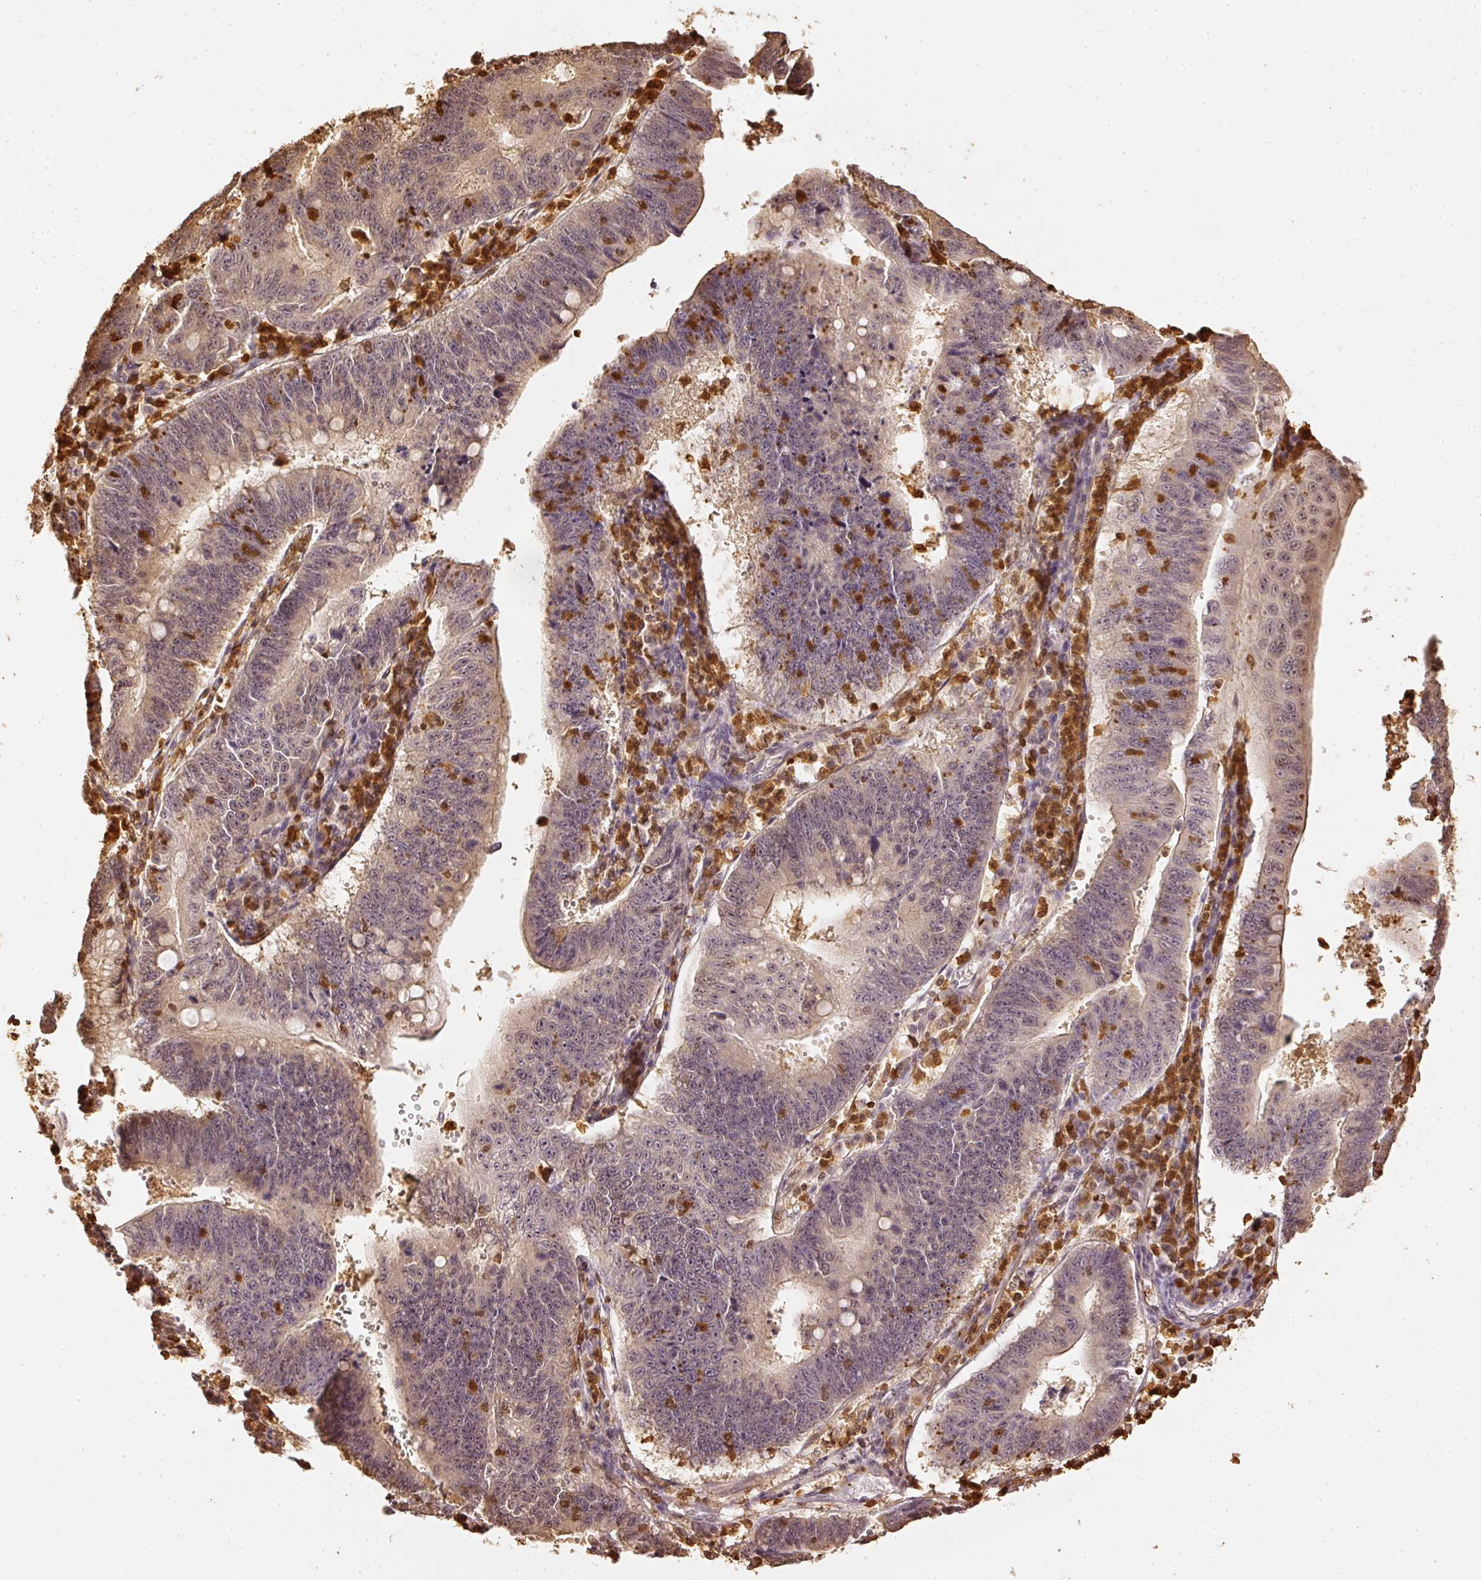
{"staining": {"intensity": "weak", "quantity": "25%-75%", "location": "nuclear"}, "tissue": "stomach cancer", "cell_type": "Tumor cells", "image_type": "cancer", "snomed": [{"axis": "morphology", "description": "Adenocarcinoma, NOS"}, {"axis": "topography", "description": "Stomach"}], "caption": "Brown immunohistochemical staining in stomach cancer (adenocarcinoma) displays weak nuclear positivity in about 25%-75% of tumor cells. (IHC, brightfield microscopy, high magnification).", "gene": "PFN1", "patient": {"sex": "male", "age": 59}}